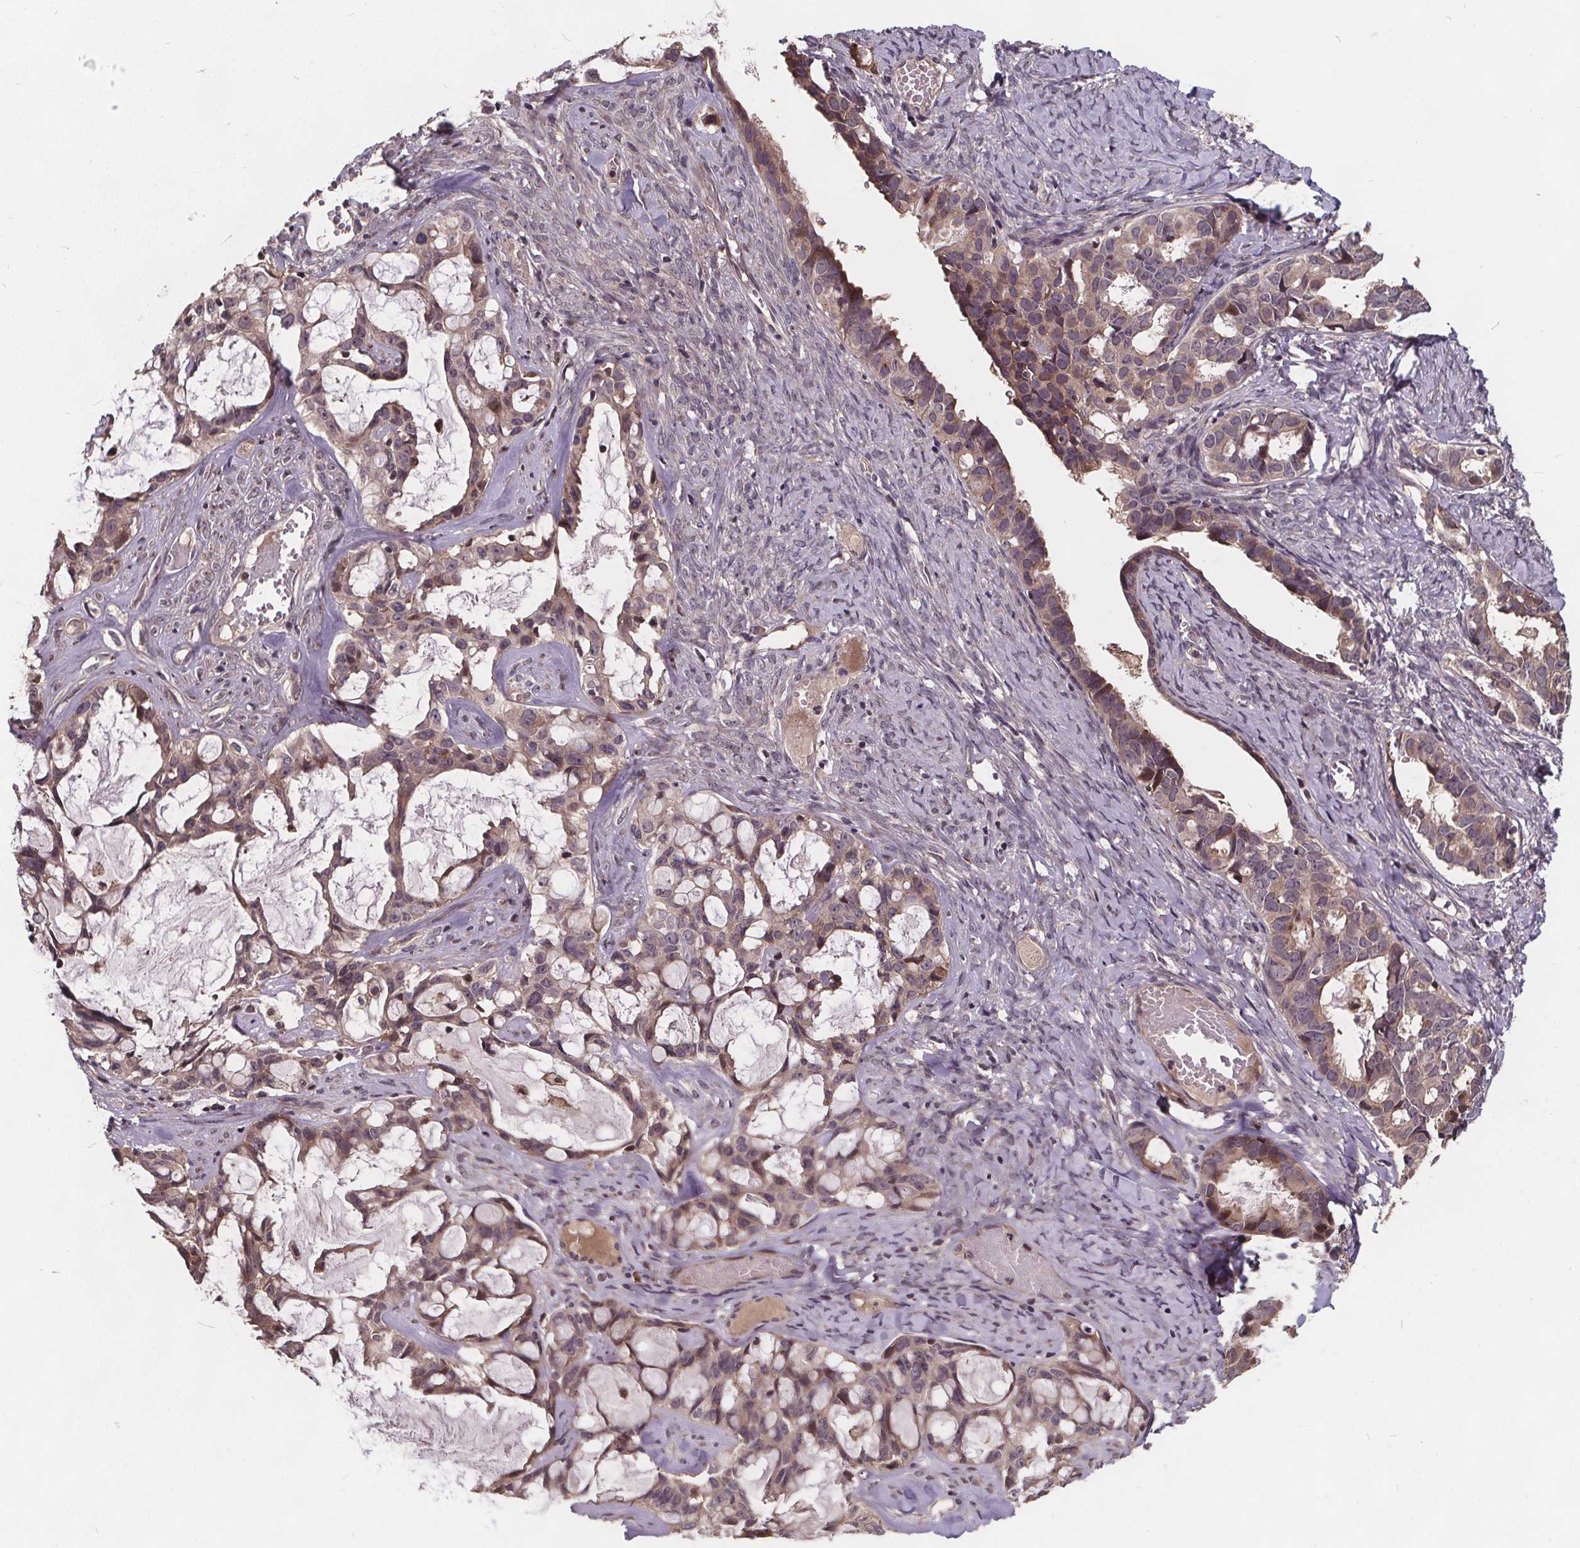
{"staining": {"intensity": "negative", "quantity": "none", "location": "none"}, "tissue": "ovarian cancer", "cell_type": "Tumor cells", "image_type": "cancer", "snomed": [{"axis": "morphology", "description": "Cystadenocarcinoma, serous, NOS"}, {"axis": "topography", "description": "Ovary"}], "caption": "Tumor cells show no significant protein expression in ovarian cancer.", "gene": "USP9X", "patient": {"sex": "female", "age": 69}}